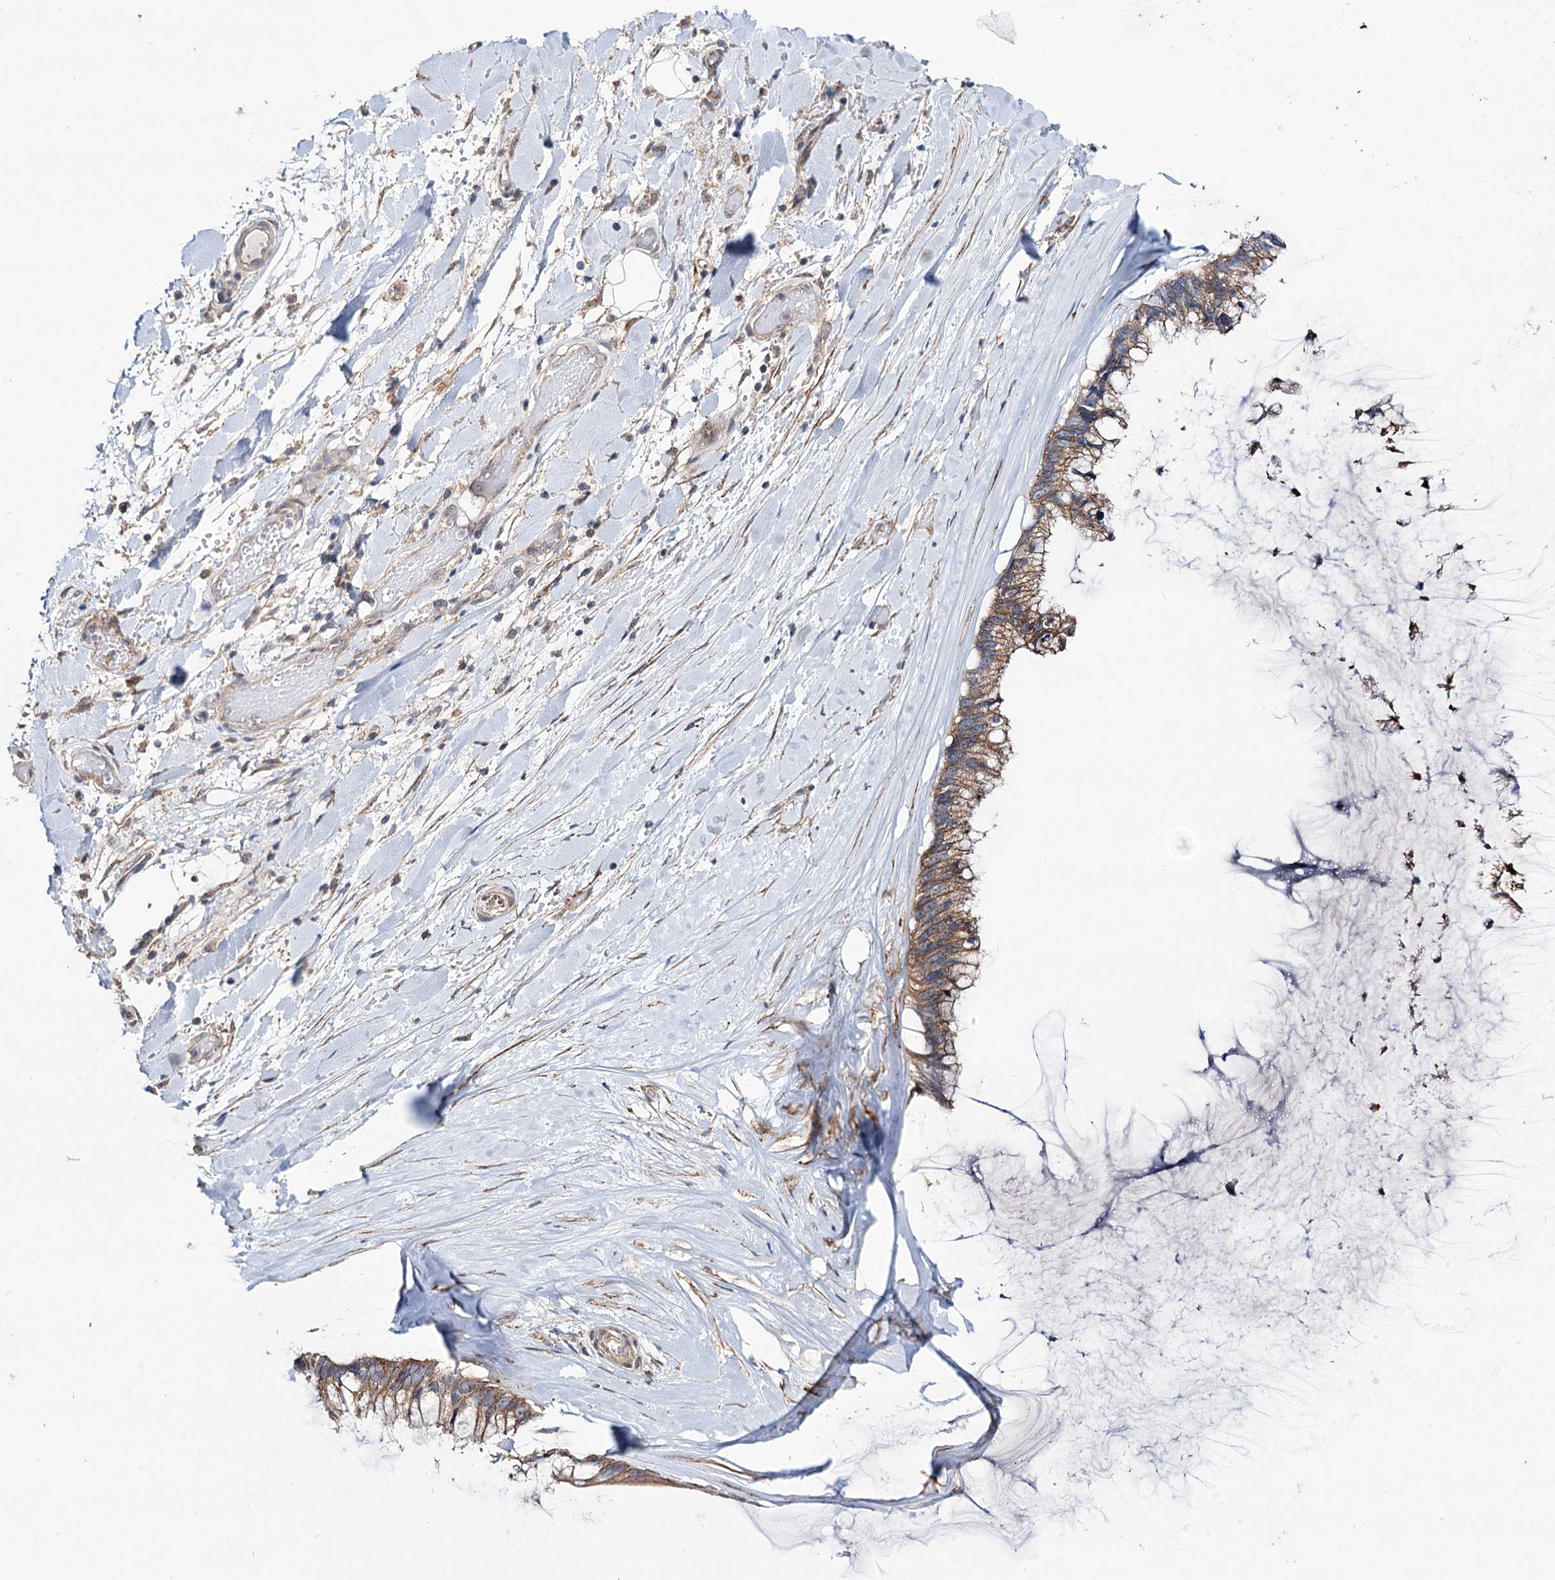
{"staining": {"intensity": "moderate", "quantity": ">75%", "location": "cytoplasmic/membranous"}, "tissue": "ovarian cancer", "cell_type": "Tumor cells", "image_type": "cancer", "snomed": [{"axis": "morphology", "description": "Cystadenocarcinoma, mucinous, NOS"}, {"axis": "topography", "description": "Ovary"}], "caption": "Immunohistochemistry (IHC) of mucinous cystadenocarcinoma (ovarian) shows medium levels of moderate cytoplasmic/membranous expression in approximately >75% of tumor cells.", "gene": "SEC24A", "patient": {"sex": "female", "age": 39}}